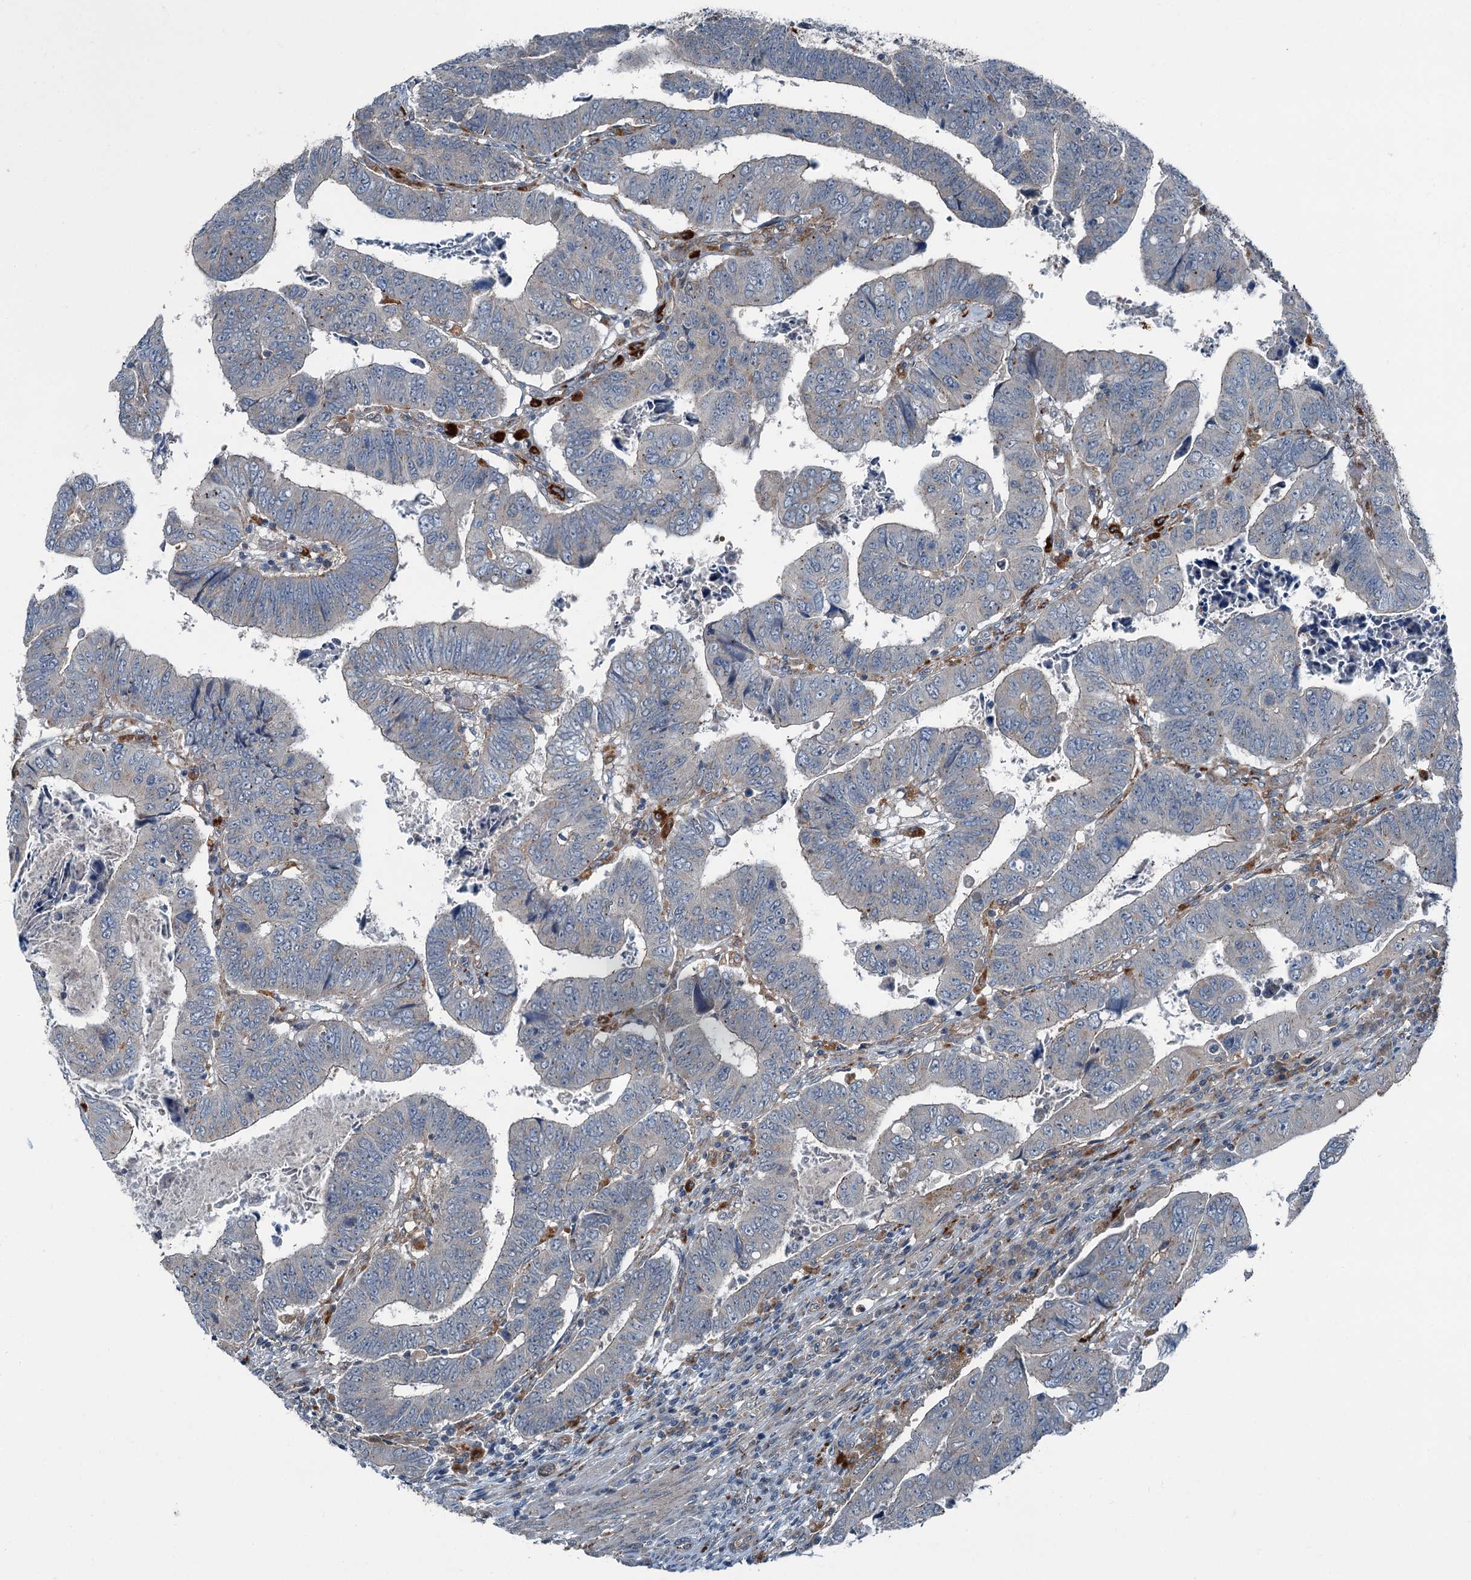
{"staining": {"intensity": "weak", "quantity": "<25%", "location": "cytoplasmic/membranous"}, "tissue": "colorectal cancer", "cell_type": "Tumor cells", "image_type": "cancer", "snomed": [{"axis": "morphology", "description": "Normal tissue, NOS"}, {"axis": "morphology", "description": "Adenocarcinoma, NOS"}, {"axis": "topography", "description": "Rectum"}], "caption": "A photomicrograph of human colorectal cancer (adenocarcinoma) is negative for staining in tumor cells.", "gene": "AXL", "patient": {"sex": "female", "age": 65}}